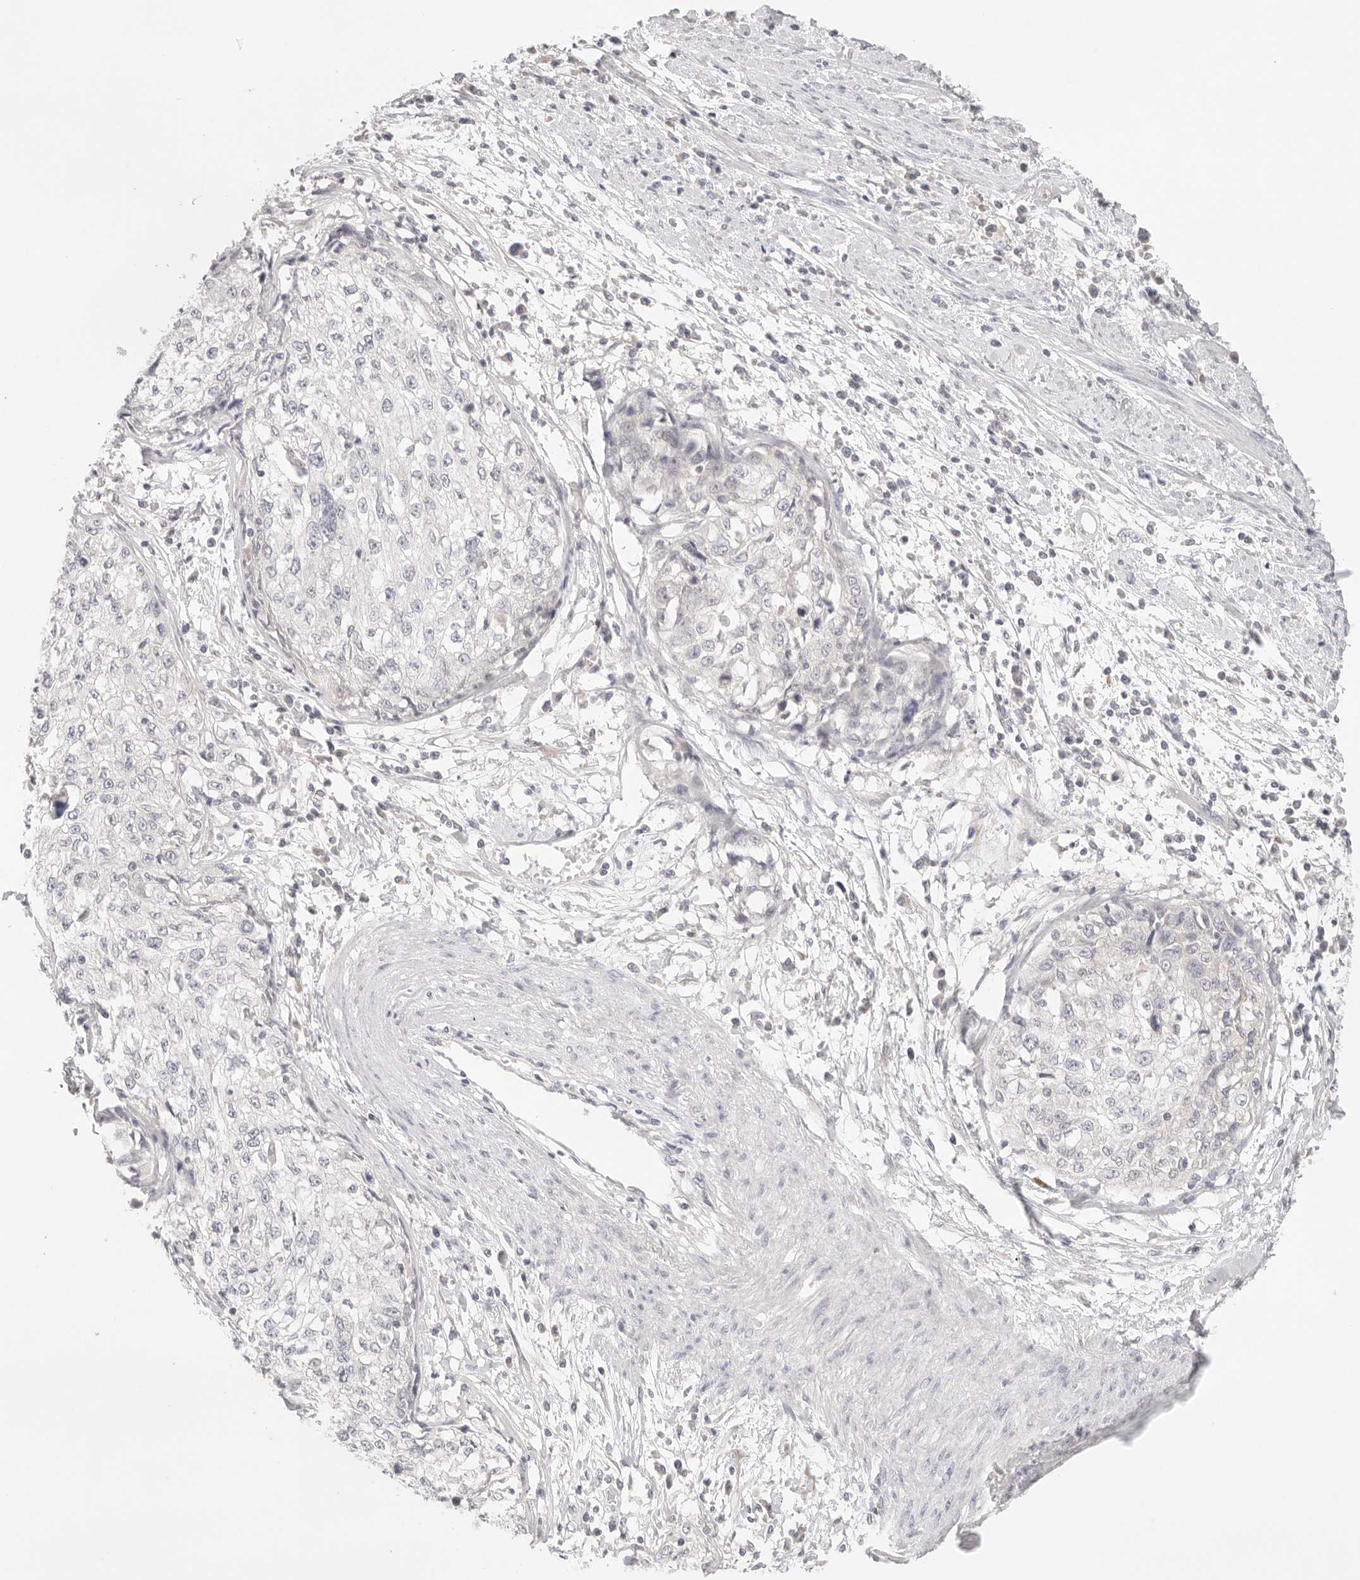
{"staining": {"intensity": "negative", "quantity": "none", "location": "none"}, "tissue": "cervical cancer", "cell_type": "Tumor cells", "image_type": "cancer", "snomed": [{"axis": "morphology", "description": "Squamous cell carcinoma, NOS"}, {"axis": "topography", "description": "Cervix"}], "caption": "Human cervical cancer (squamous cell carcinoma) stained for a protein using IHC demonstrates no expression in tumor cells.", "gene": "SPHK1", "patient": {"sex": "female", "age": 57}}